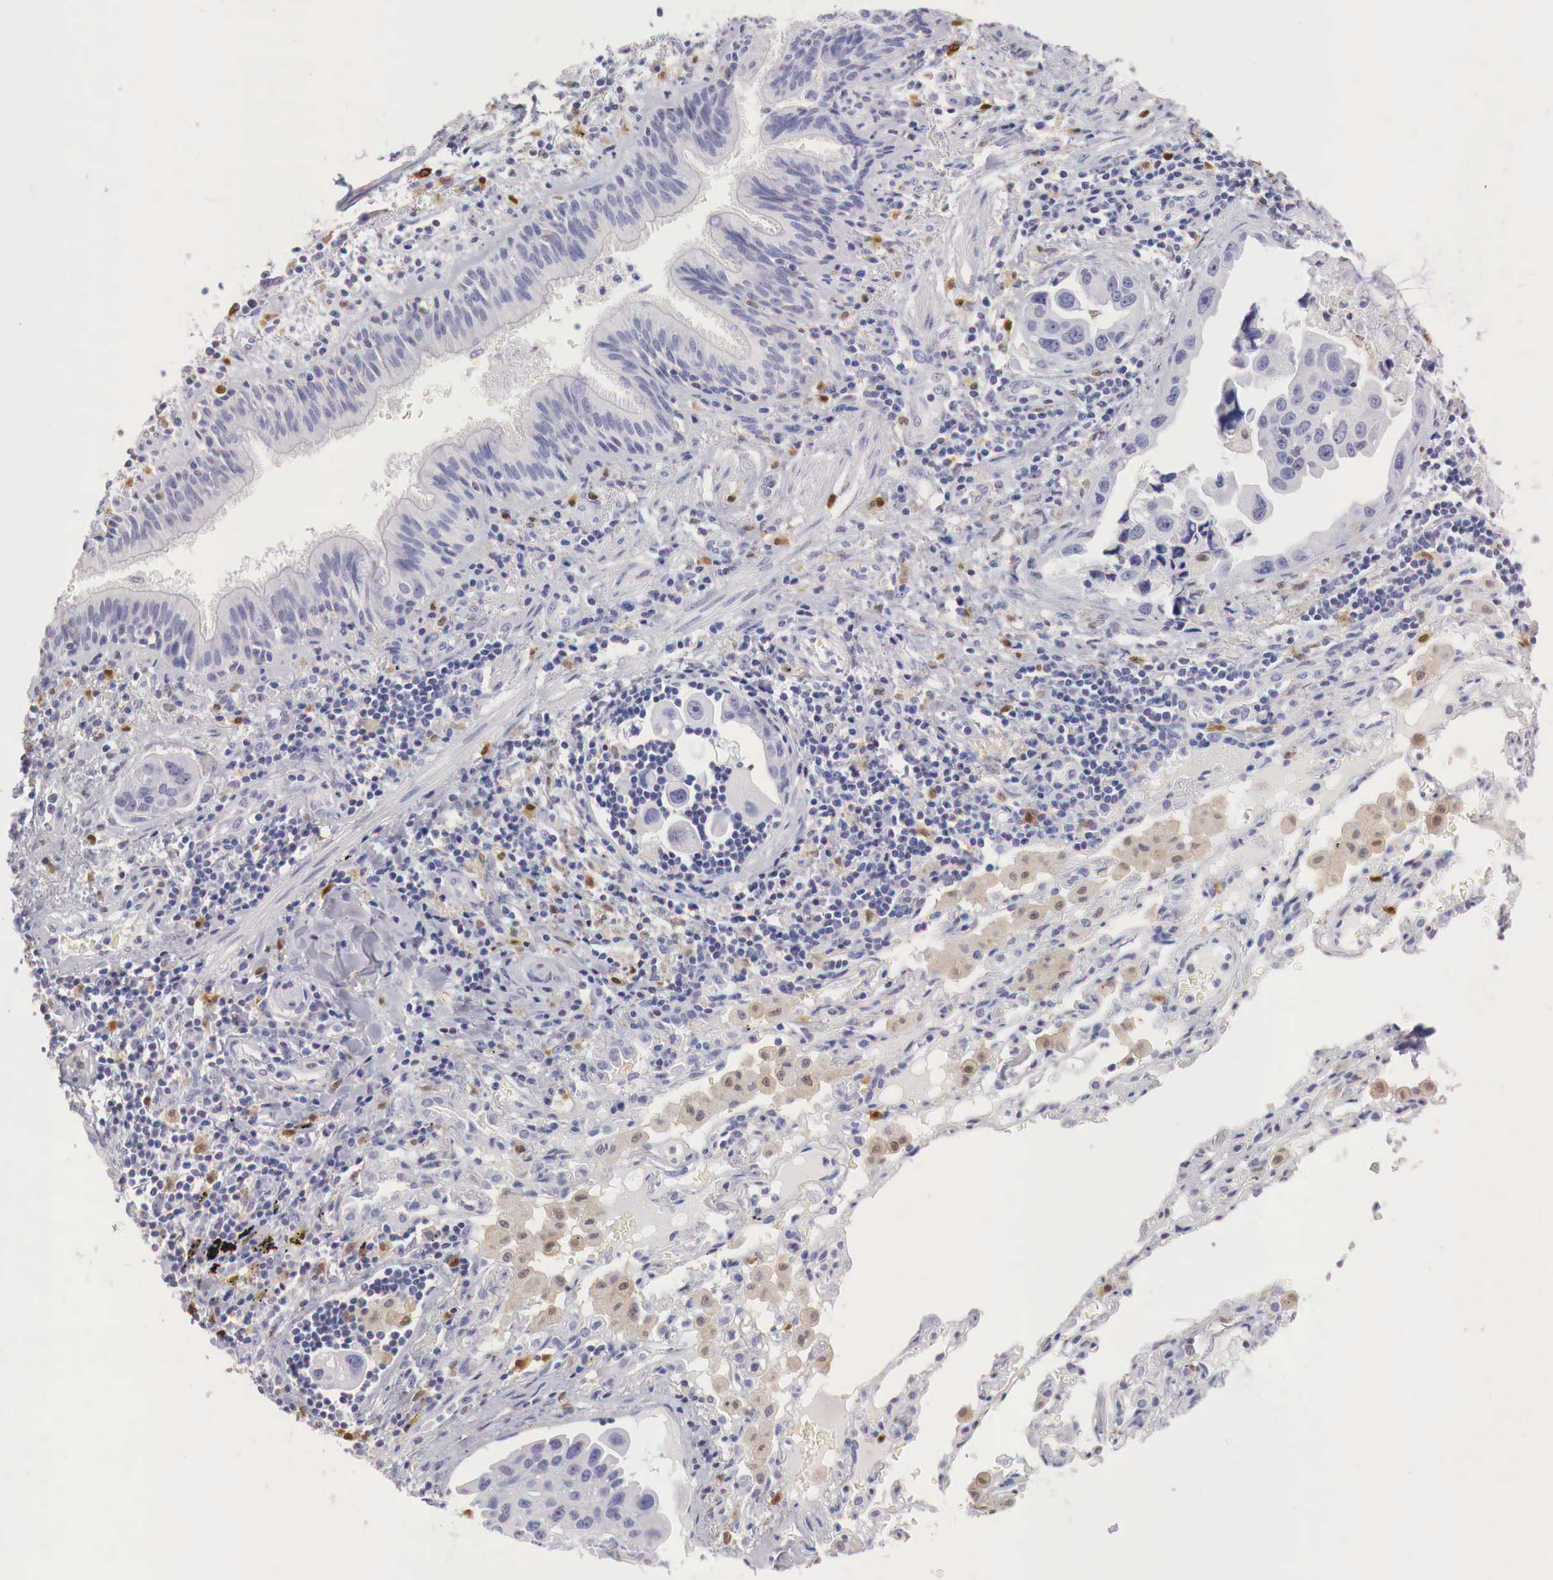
{"staining": {"intensity": "negative", "quantity": "none", "location": "none"}, "tissue": "lung cancer", "cell_type": "Tumor cells", "image_type": "cancer", "snomed": [{"axis": "morphology", "description": "Adenocarcinoma, NOS"}, {"axis": "topography", "description": "Lung"}], "caption": "This is an IHC histopathology image of human lung adenocarcinoma. There is no positivity in tumor cells.", "gene": "RENBP", "patient": {"sex": "male", "age": 64}}